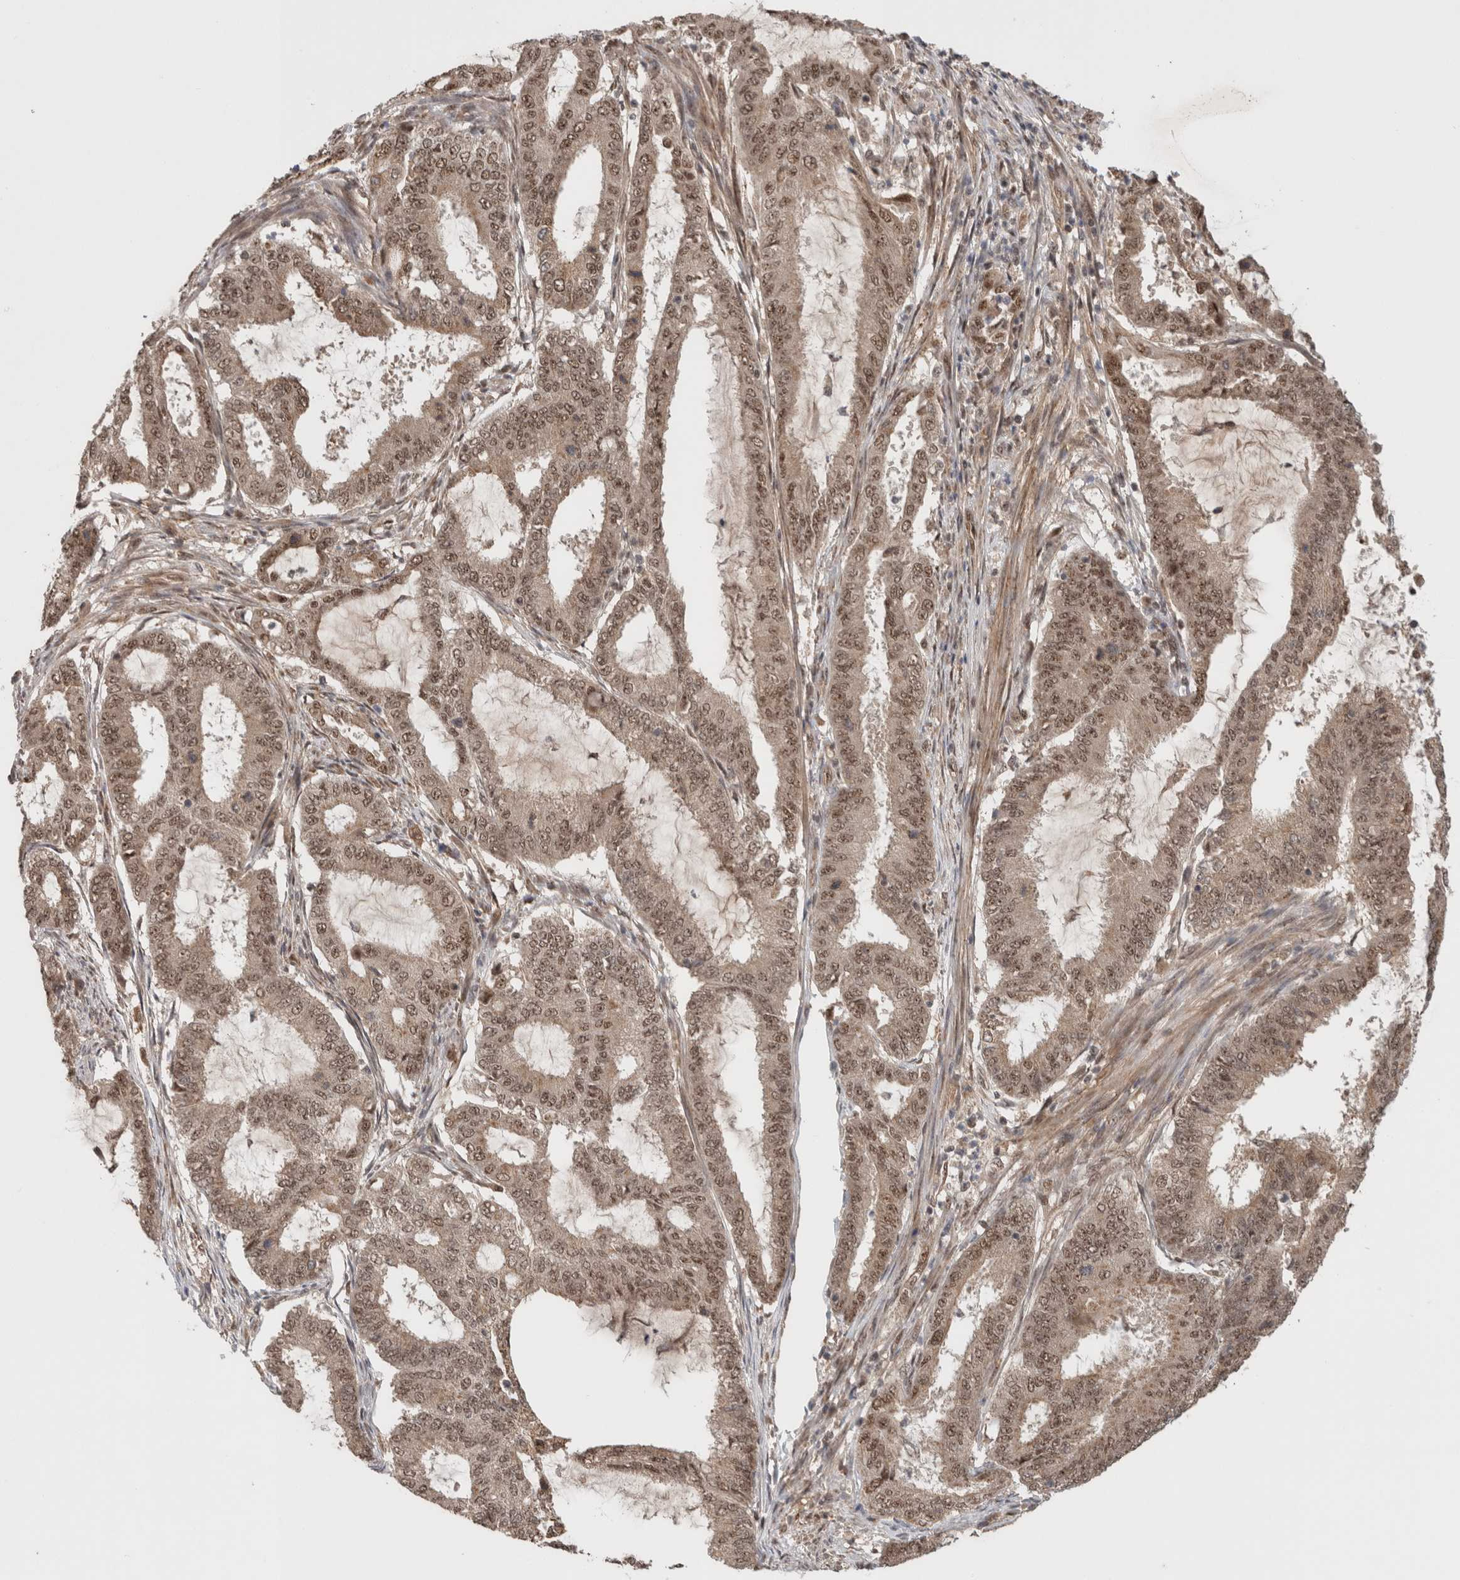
{"staining": {"intensity": "moderate", "quantity": ">75%", "location": "nuclear"}, "tissue": "endometrial cancer", "cell_type": "Tumor cells", "image_type": "cancer", "snomed": [{"axis": "morphology", "description": "Adenocarcinoma, NOS"}, {"axis": "topography", "description": "Endometrium"}], "caption": "Adenocarcinoma (endometrial) stained for a protein (brown) reveals moderate nuclear positive positivity in about >75% of tumor cells.", "gene": "MPHOSPH6", "patient": {"sex": "female", "age": 51}}